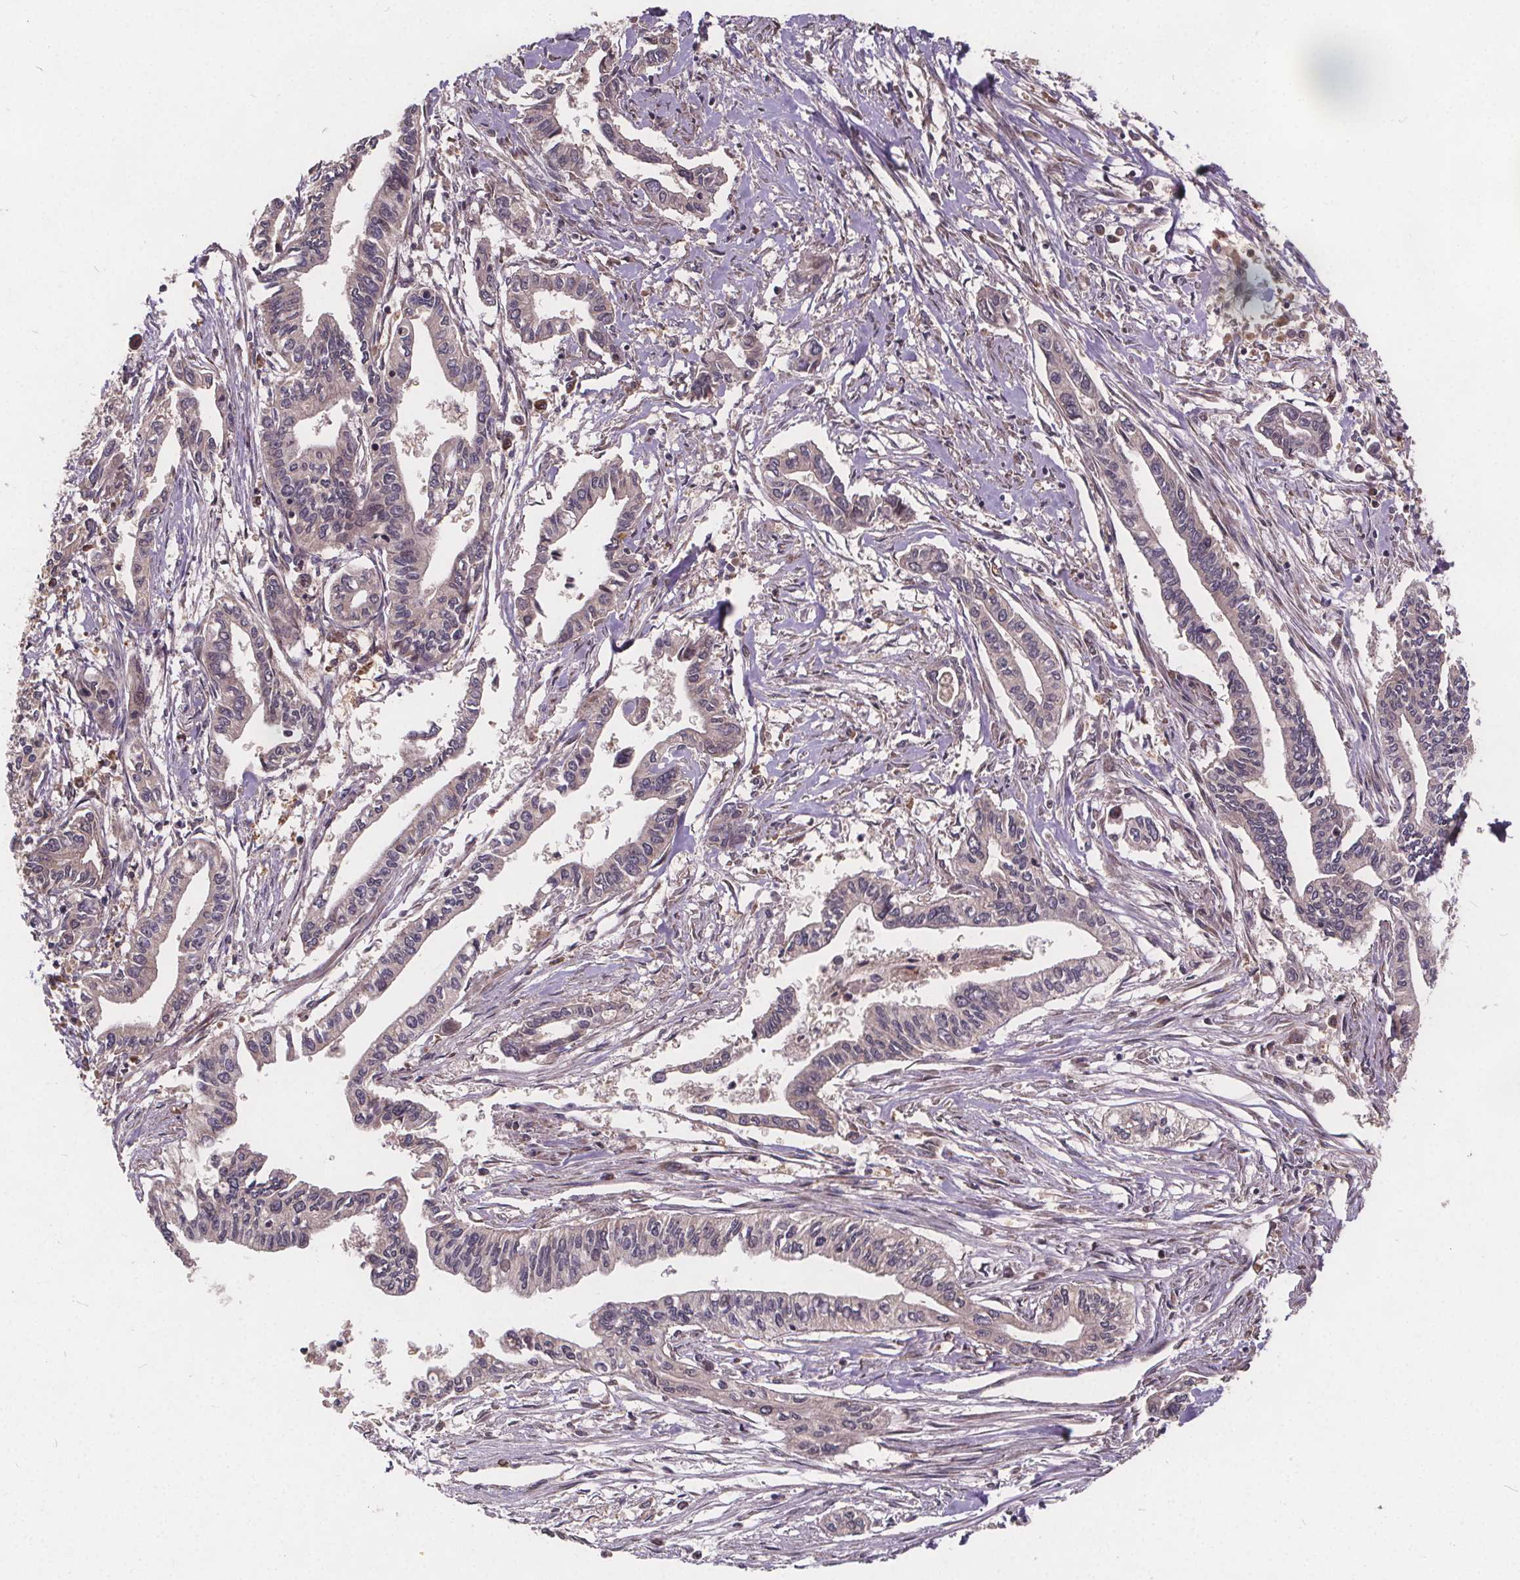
{"staining": {"intensity": "negative", "quantity": "none", "location": "none"}, "tissue": "pancreatic cancer", "cell_type": "Tumor cells", "image_type": "cancer", "snomed": [{"axis": "morphology", "description": "Adenocarcinoma, NOS"}, {"axis": "topography", "description": "Pancreas"}], "caption": "Immunohistochemistry of adenocarcinoma (pancreatic) shows no staining in tumor cells. (DAB IHC with hematoxylin counter stain).", "gene": "USP9X", "patient": {"sex": "male", "age": 60}}